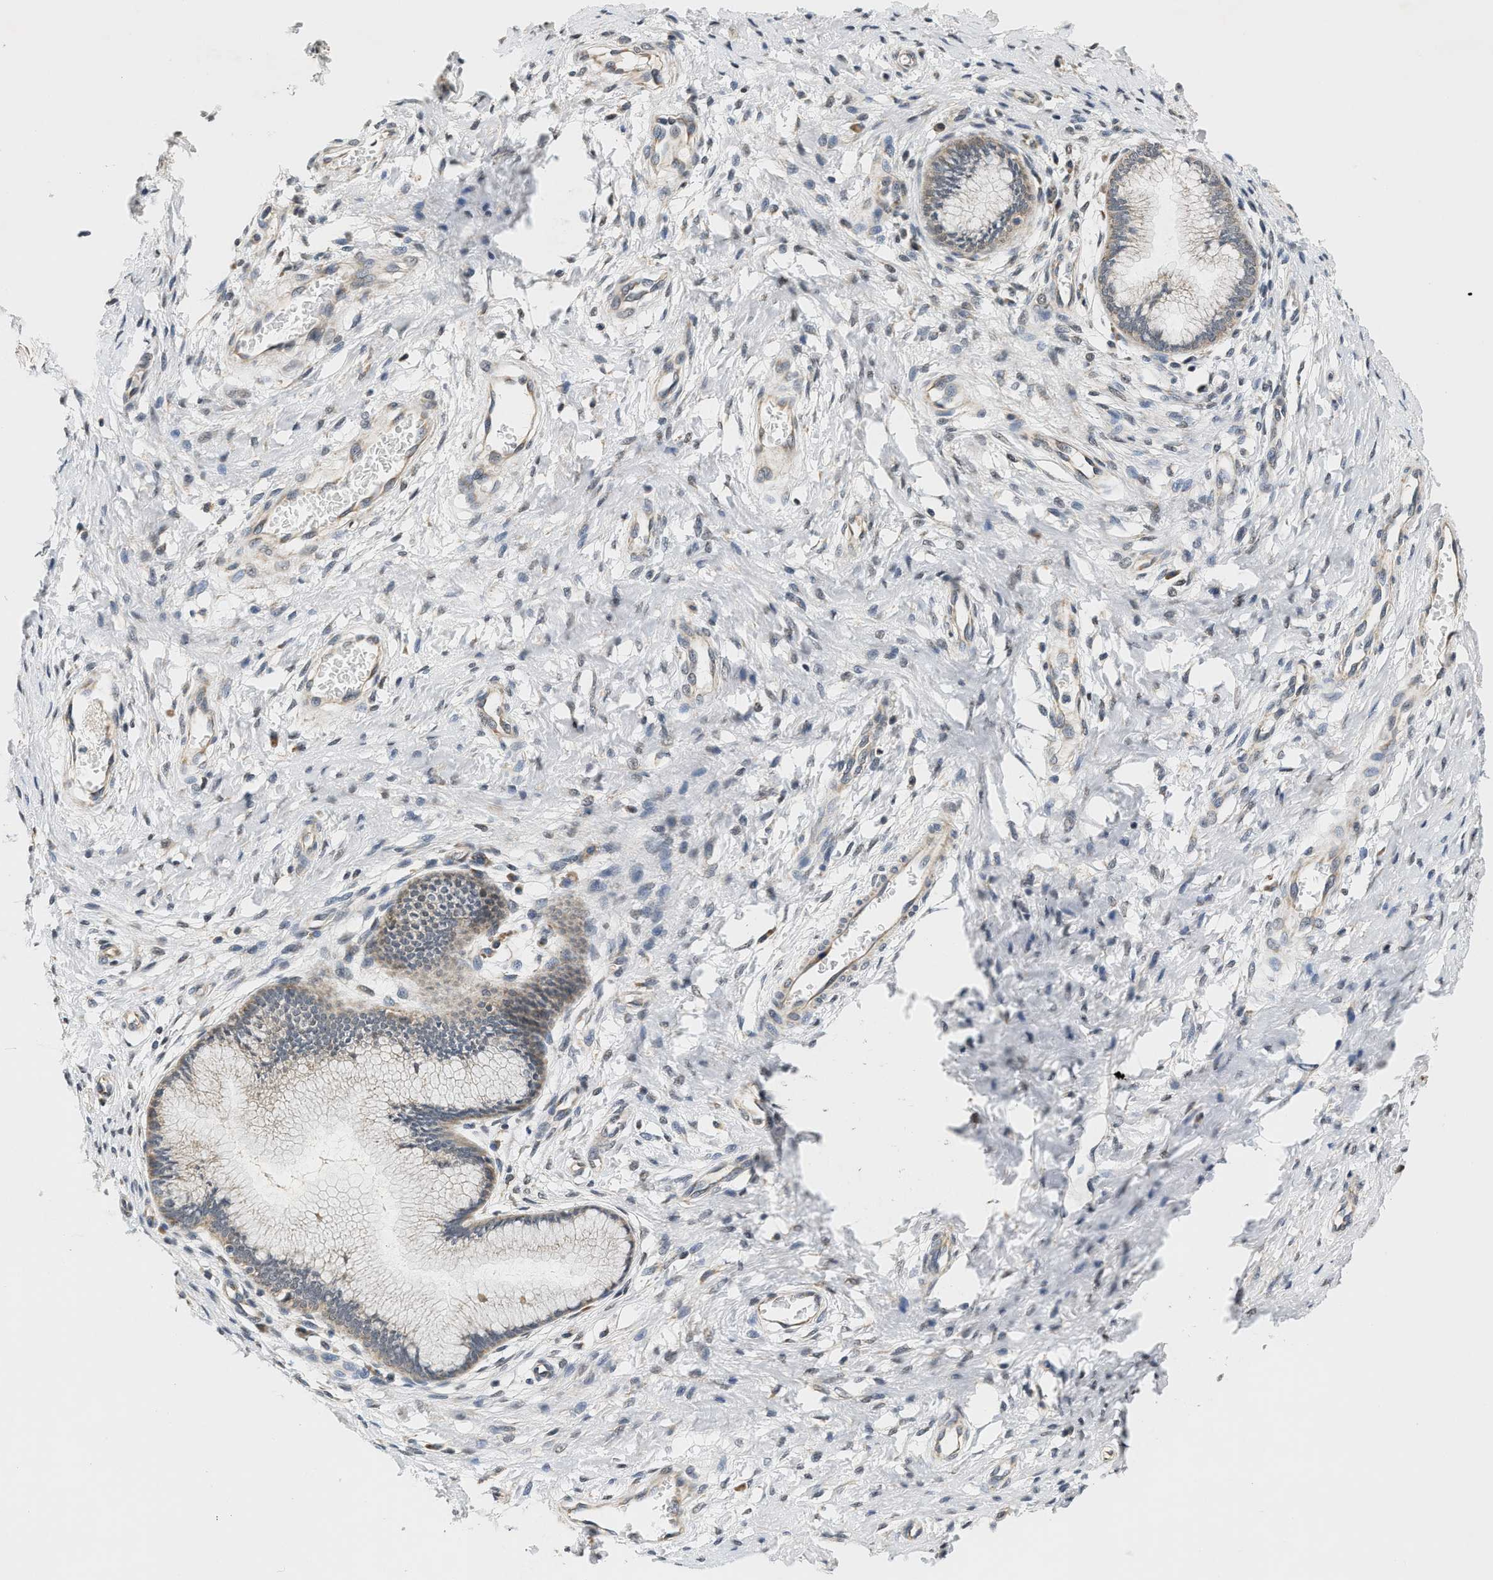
{"staining": {"intensity": "weak", "quantity": ">75%", "location": "cytoplasmic/membranous"}, "tissue": "cervix", "cell_type": "Glandular cells", "image_type": "normal", "snomed": [{"axis": "morphology", "description": "Normal tissue, NOS"}, {"axis": "topography", "description": "Cervix"}], "caption": "DAB (3,3'-diaminobenzidine) immunohistochemical staining of benign human cervix shows weak cytoplasmic/membranous protein expression in approximately >75% of glandular cells.", "gene": "GIGYF1", "patient": {"sex": "female", "age": 55}}